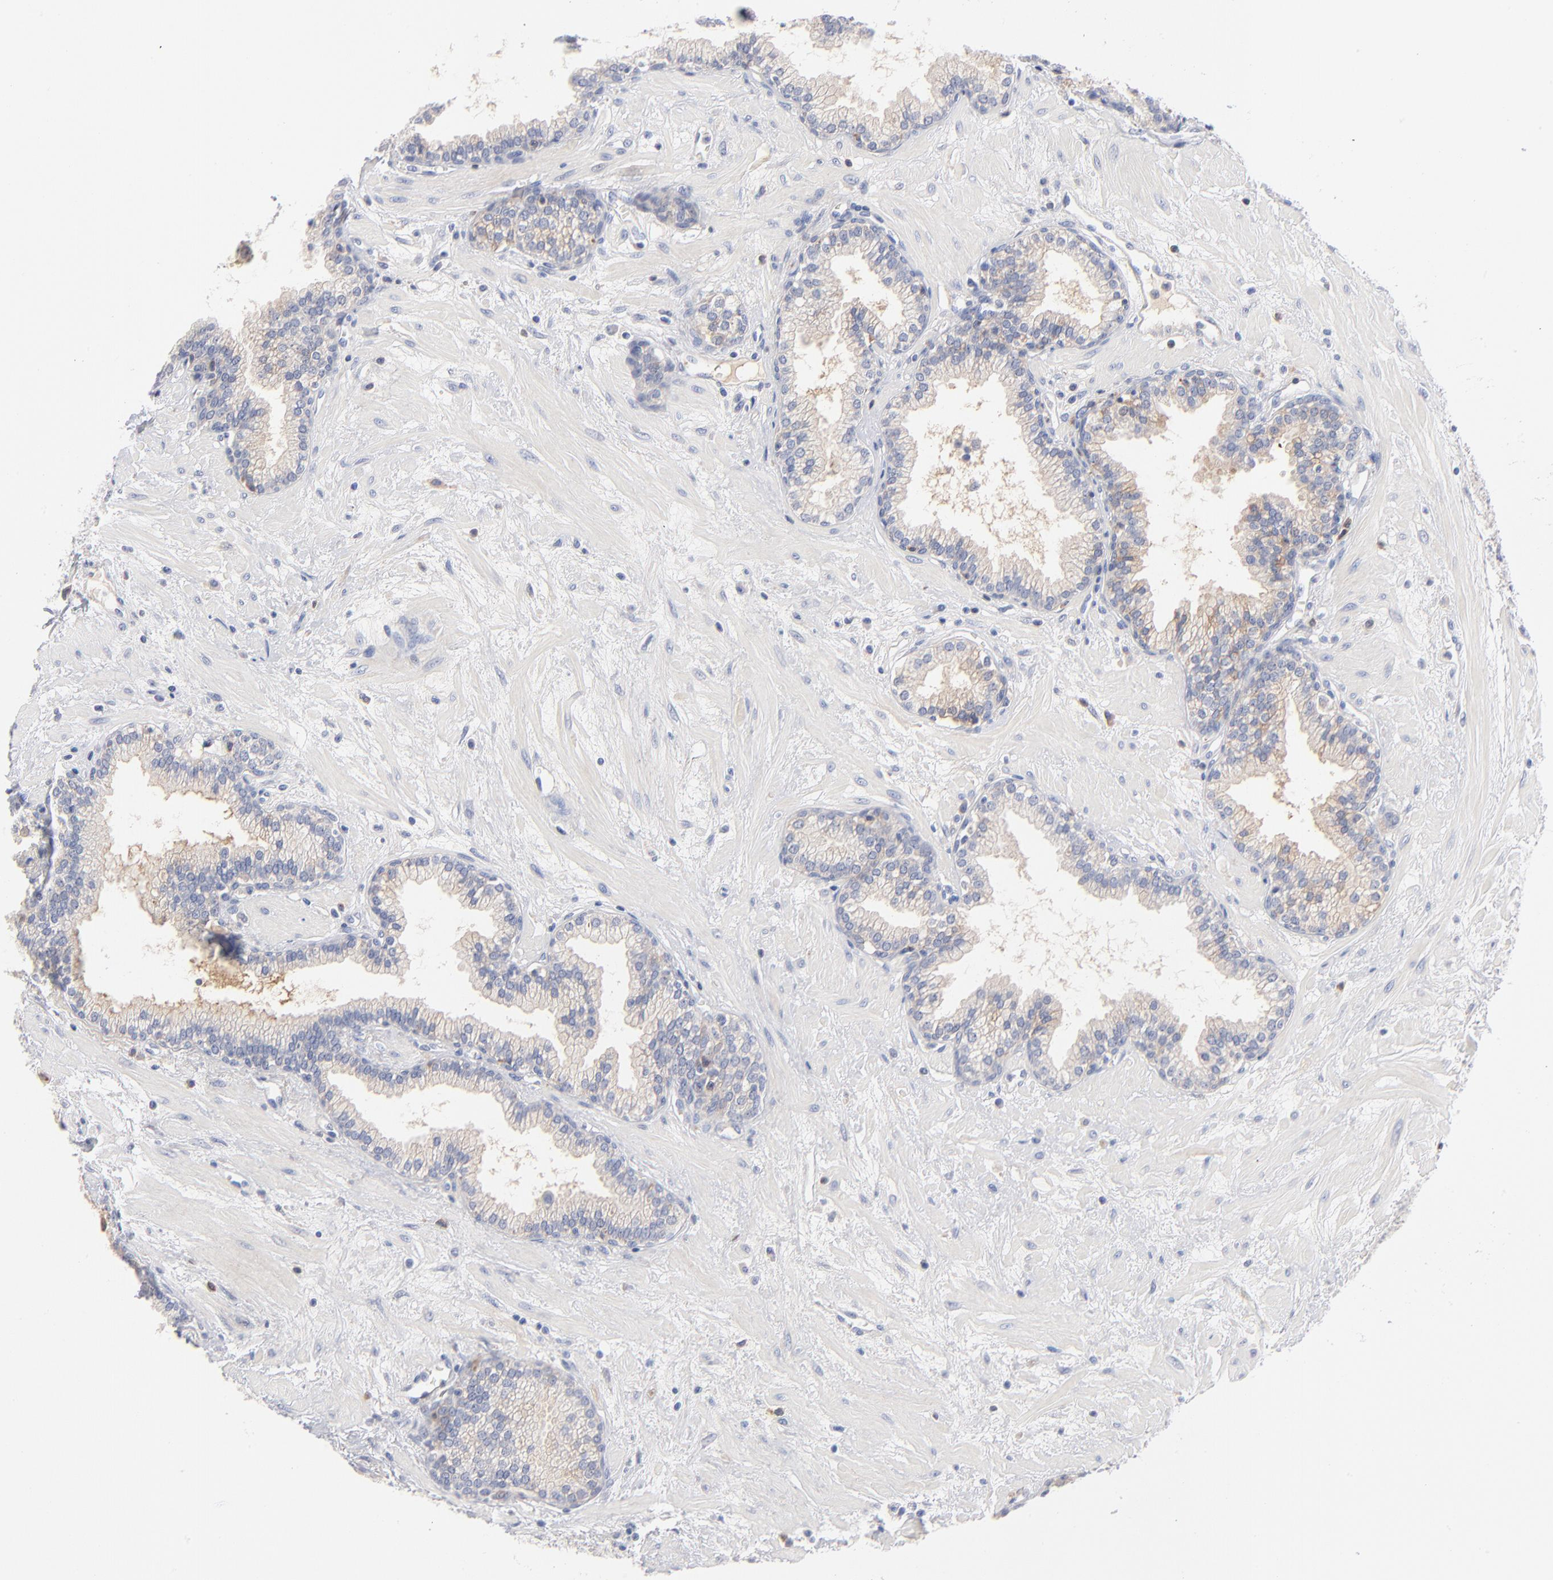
{"staining": {"intensity": "weak", "quantity": ">75%", "location": "cytoplasmic/membranous"}, "tissue": "prostate", "cell_type": "Glandular cells", "image_type": "normal", "snomed": [{"axis": "morphology", "description": "Normal tissue, NOS"}, {"axis": "topography", "description": "Prostate"}], "caption": "A brown stain shows weak cytoplasmic/membranous expression of a protein in glandular cells of unremarkable prostate.", "gene": "F12", "patient": {"sex": "male", "age": 64}}